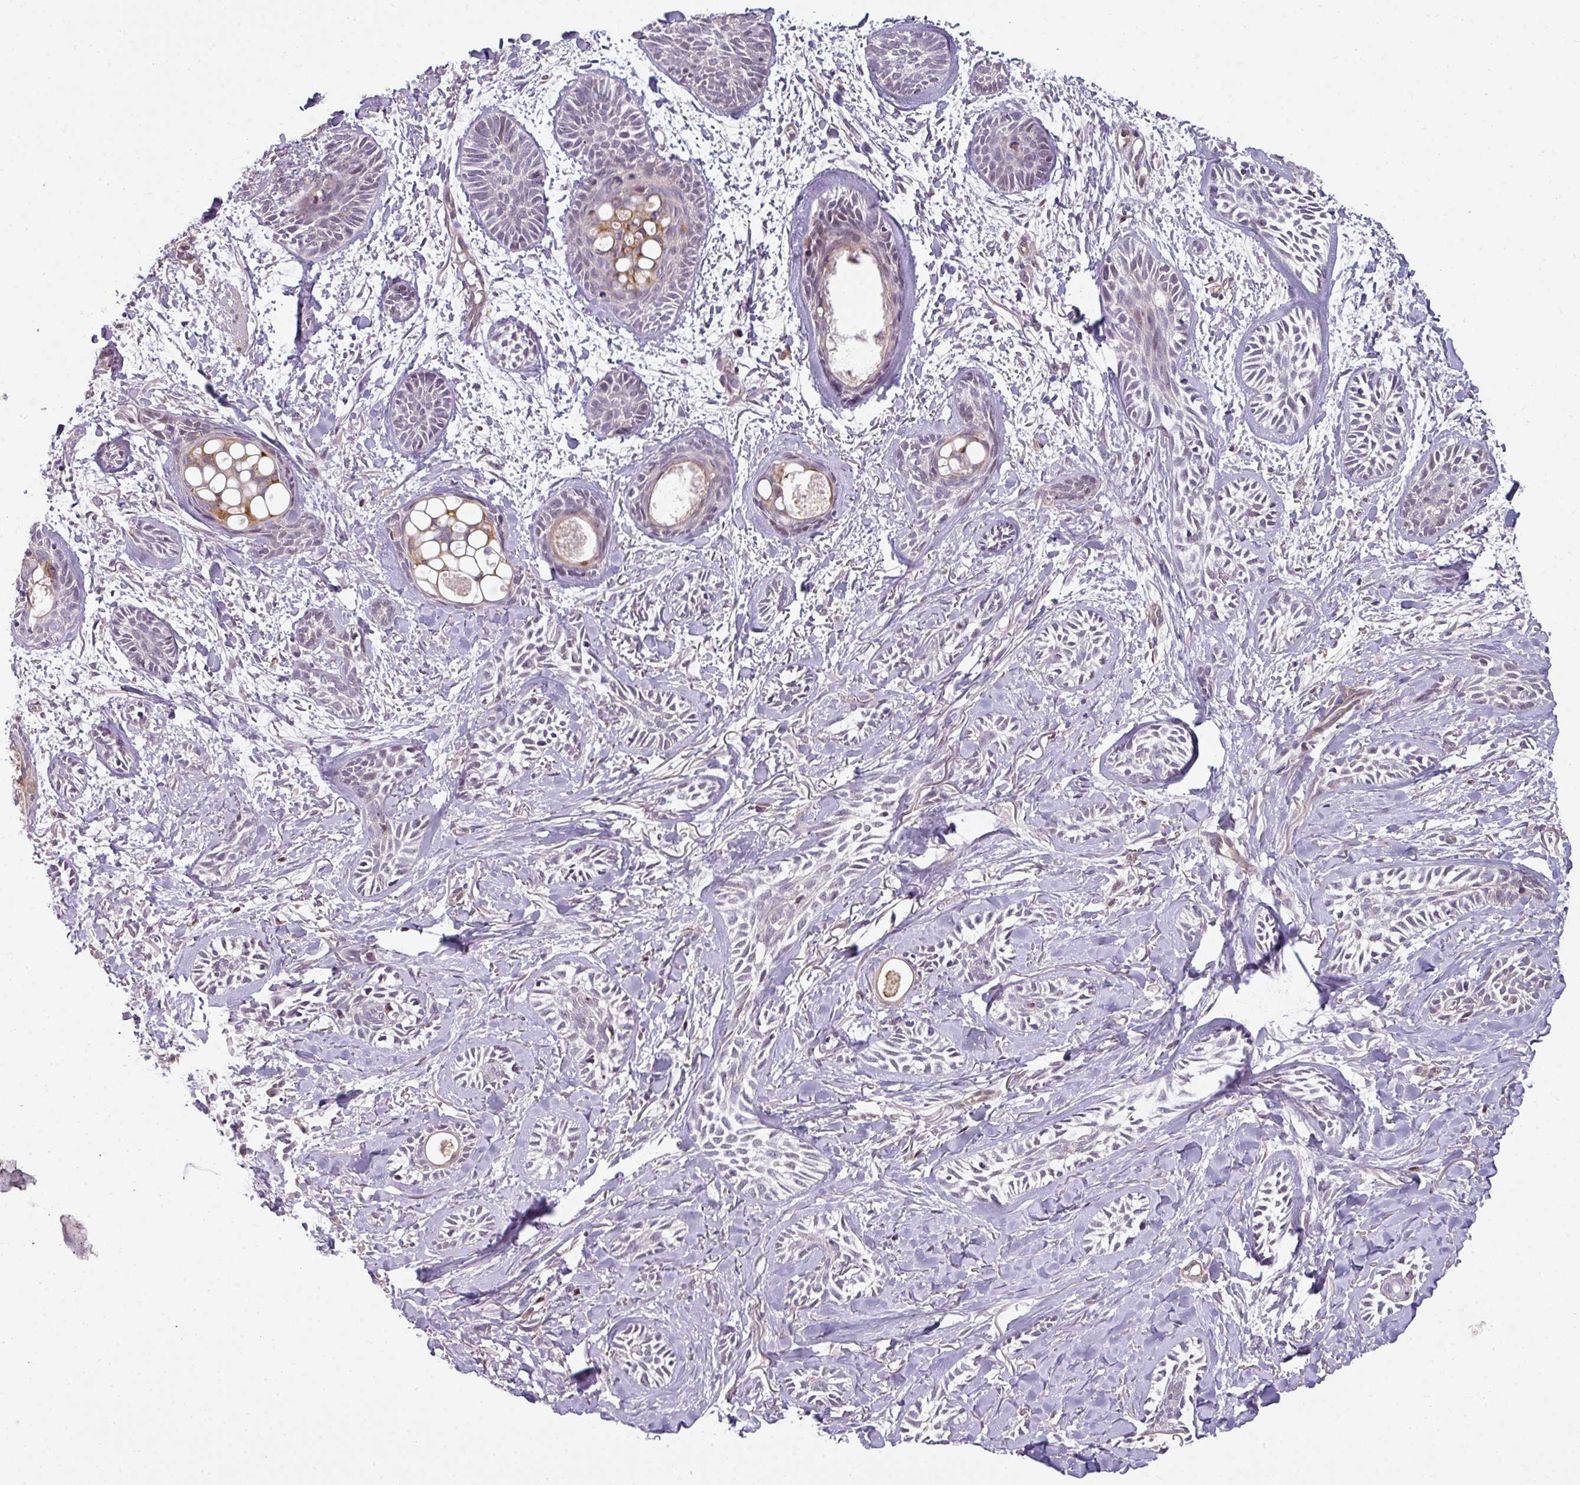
{"staining": {"intensity": "negative", "quantity": "none", "location": "none"}, "tissue": "skin cancer", "cell_type": "Tumor cells", "image_type": "cancer", "snomed": [{"axis": "morphology", "description": "Basal cell carcinoma"}, {"axis": "topography", "description": "Skin"}], "caption": "DAB (3,3'-diaminobenzidine) immunohistochemical staining of skin cancer reveals no significant expression in tumor cells.", "gene": "STAT5A", "patient": {"sex": "female", "age": 59}}